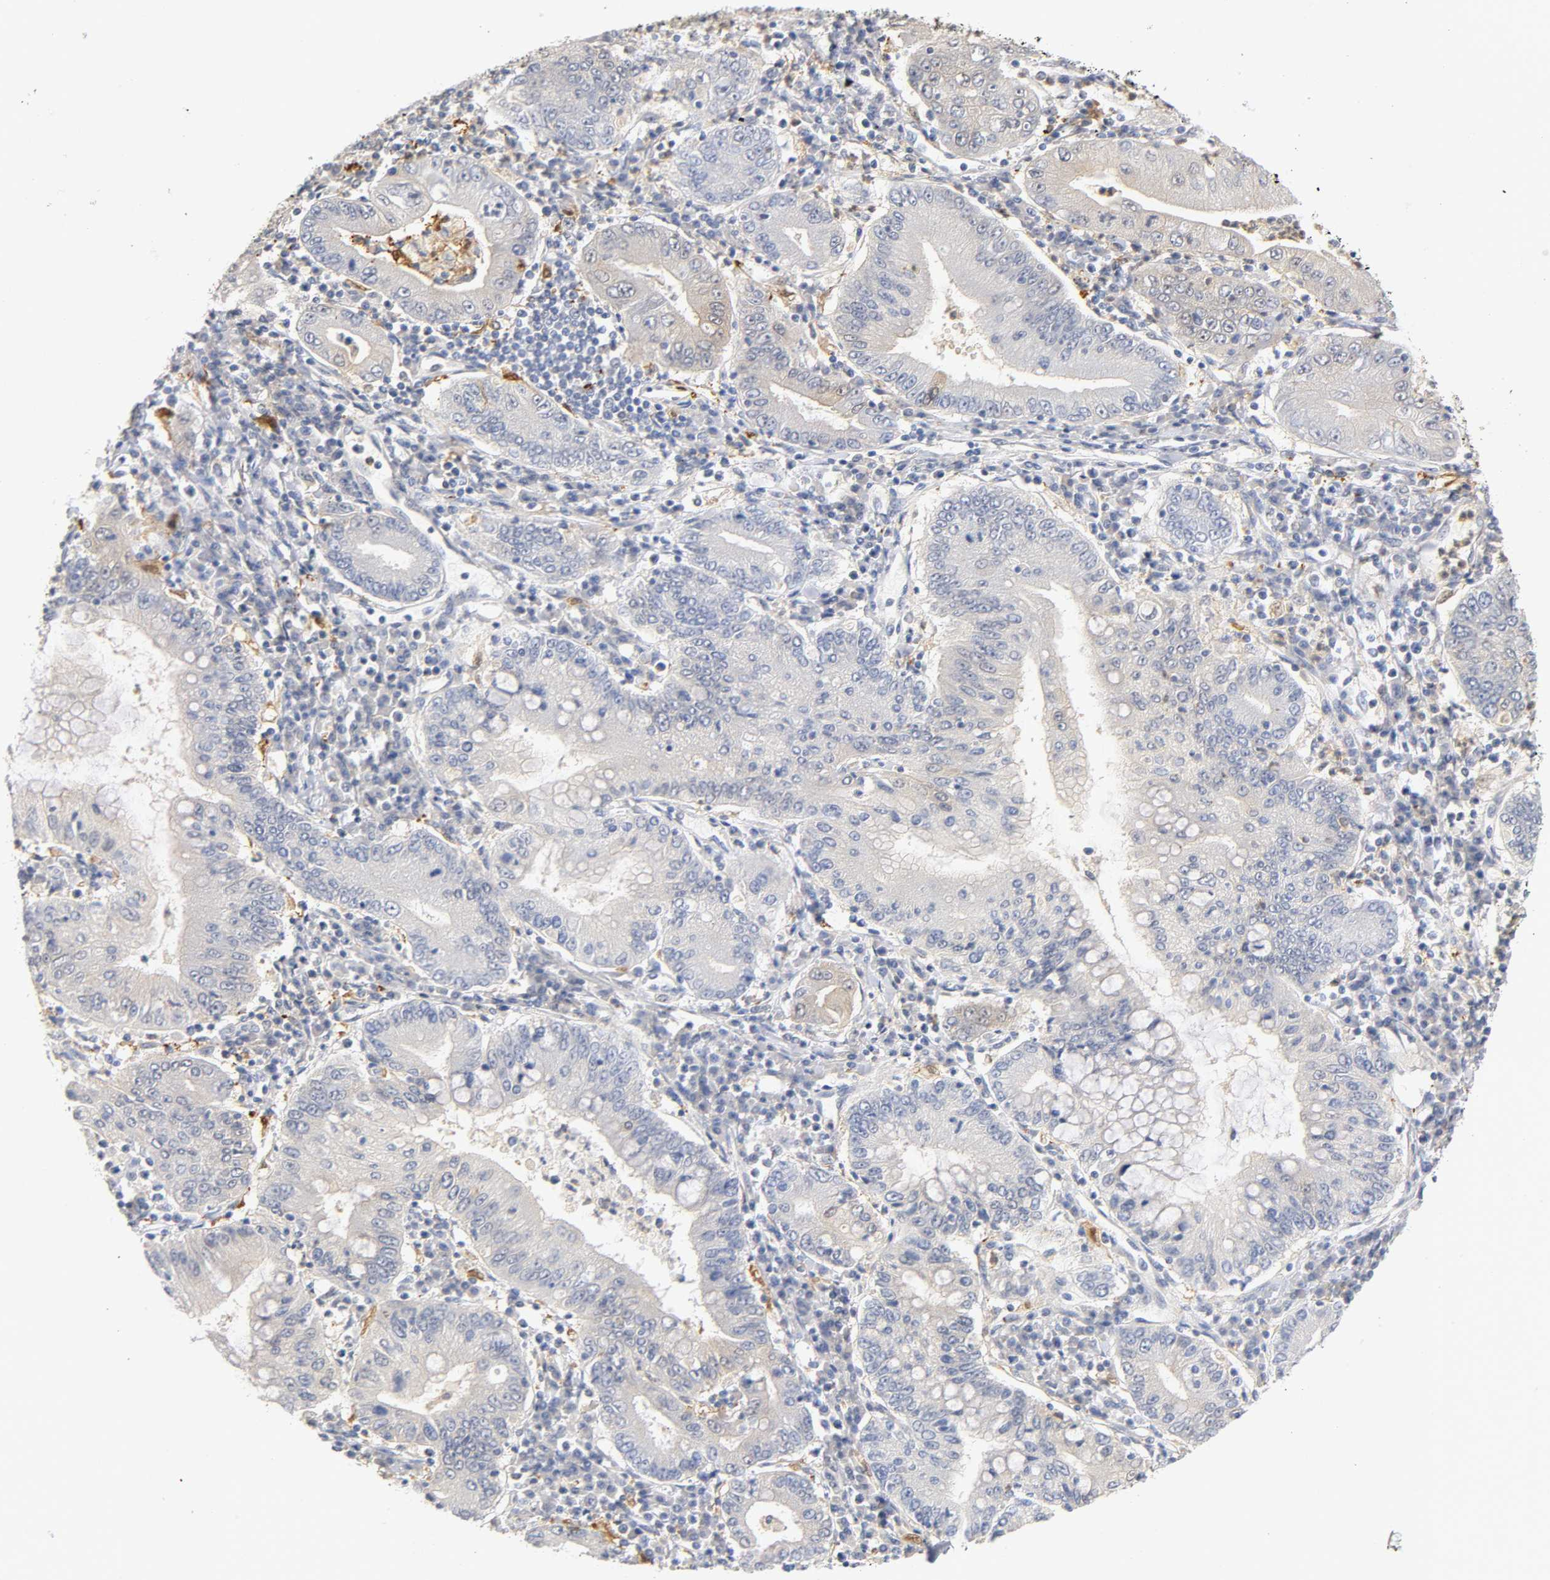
{"staining": {"intensity": "negative", "quantity": "none", "location": "none"}, "tissue": "stomach cancer", "cell_type": "Tumor cells", "image_type": "cancer", "snomed": [{"axis": "morphology", "description": "Normal tissue, NOS"}, {"axis": "morphology", "description": "Adenocarcinoma, NOS"}, {"axis": "topography", "description": "Esophagus"}, {"axis": "topography", "description": "Stomach, upper"}, {"axis": "topography", "description": "Peripheral nerve tissue"}], "caption": "Stomach adenocarcinoma was stained to show a protein in brown. There is no significant expression in tumor cells.", "gene": "IL18", "patient": {"sex": "male", "age": 62}}